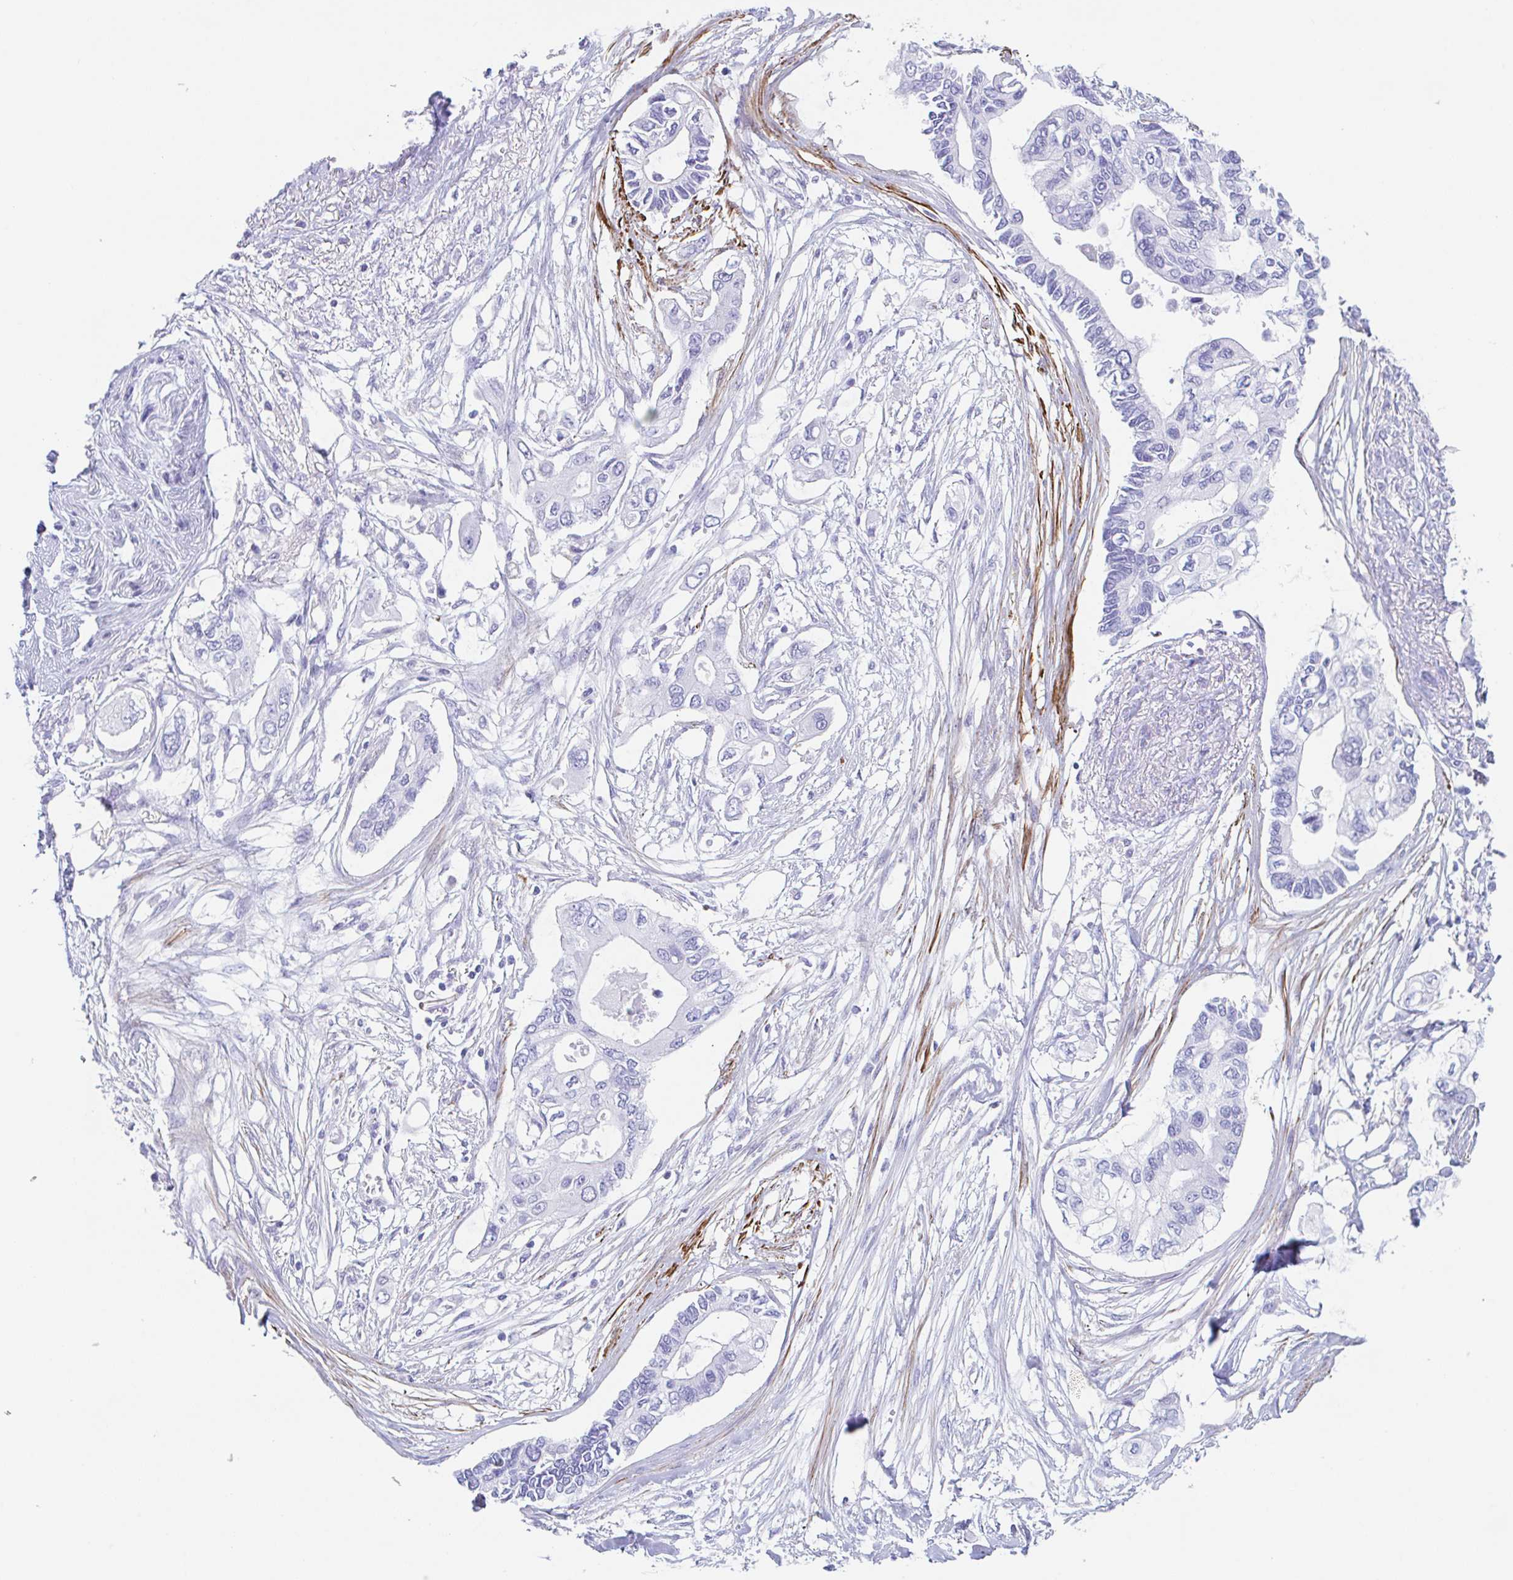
{"staining": {"intensity": "negative", "quantity": "none", "location": "none"}, "tissue": "pancreatic cancer", "cell_type": "Tumor cells", "image_type": "cancer", "snomed": [{"axis": "morphology", "description": "Adenocarcinoma, NOS"}, {"axis": "topography", "description": "Pancreas"}], "caption": "Human pancreatic cancer stained for a protein using immunohistochemistry exhibits no positivity in tumor cells.", "gene": "TAS2R41", "patient": {"sex": "female", "age": 63}}